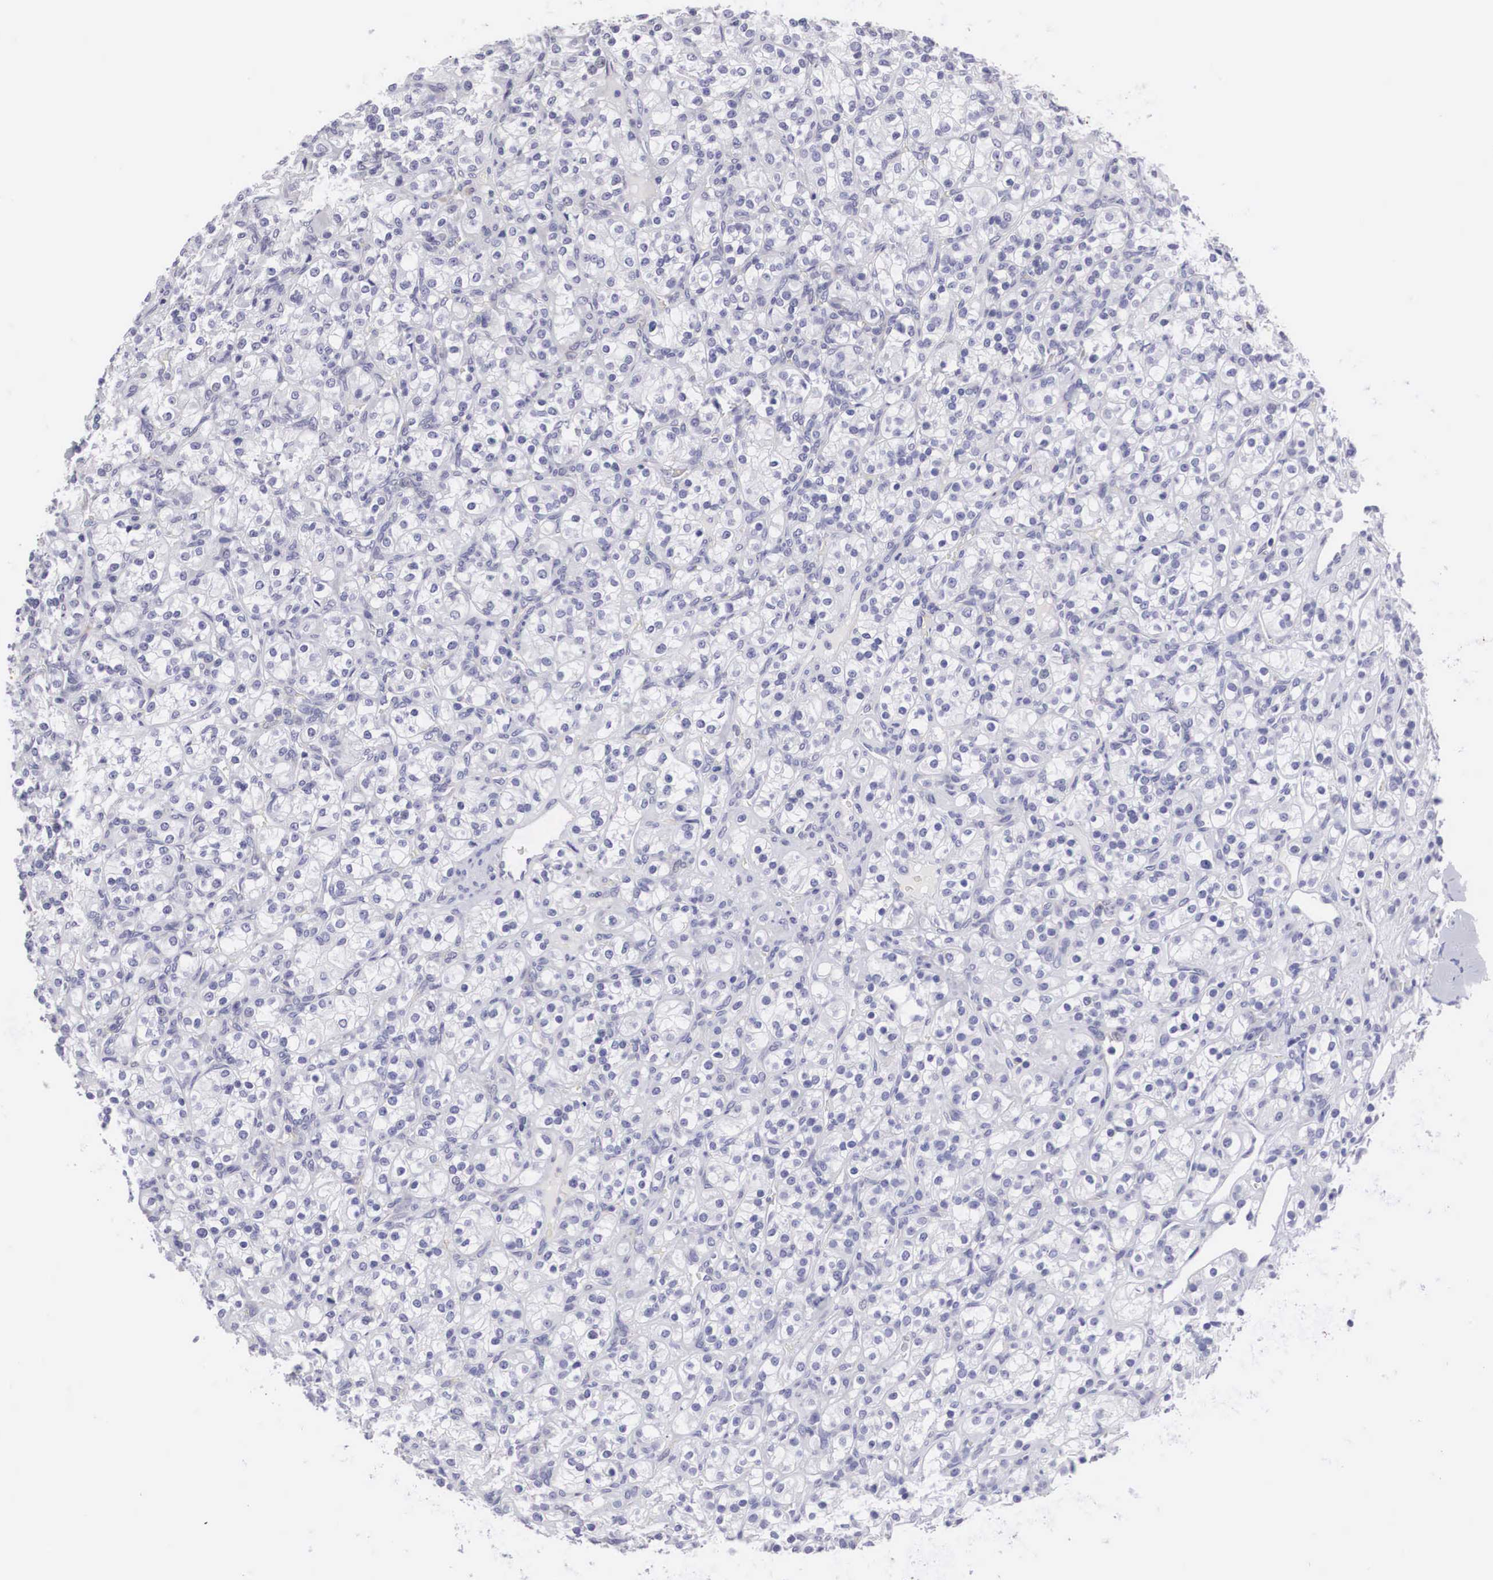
{"staining": {"intensity": "negative", "quantity": "none", "location": "none"}, "tissue": "renal cancer", "cell_type": "Tumor cells", "image_type": "cancer", "snomed": [{"axis": "morphology", "description": "Adenocarcinoma, NOS"}, {"axis": "topography", "description": "Kidney"}], "caption": "IHC image of adenocarcinoma (renal) stained for a protein (brown), which demonstrates no staining in tumor cells. (Brightfield microscopy of DAB (3,3'-diaminobenzidine) immunohistochemistry at high magnification).", "gene": "ARMCX3", "patient": {"sex": "male", "age": 77}}